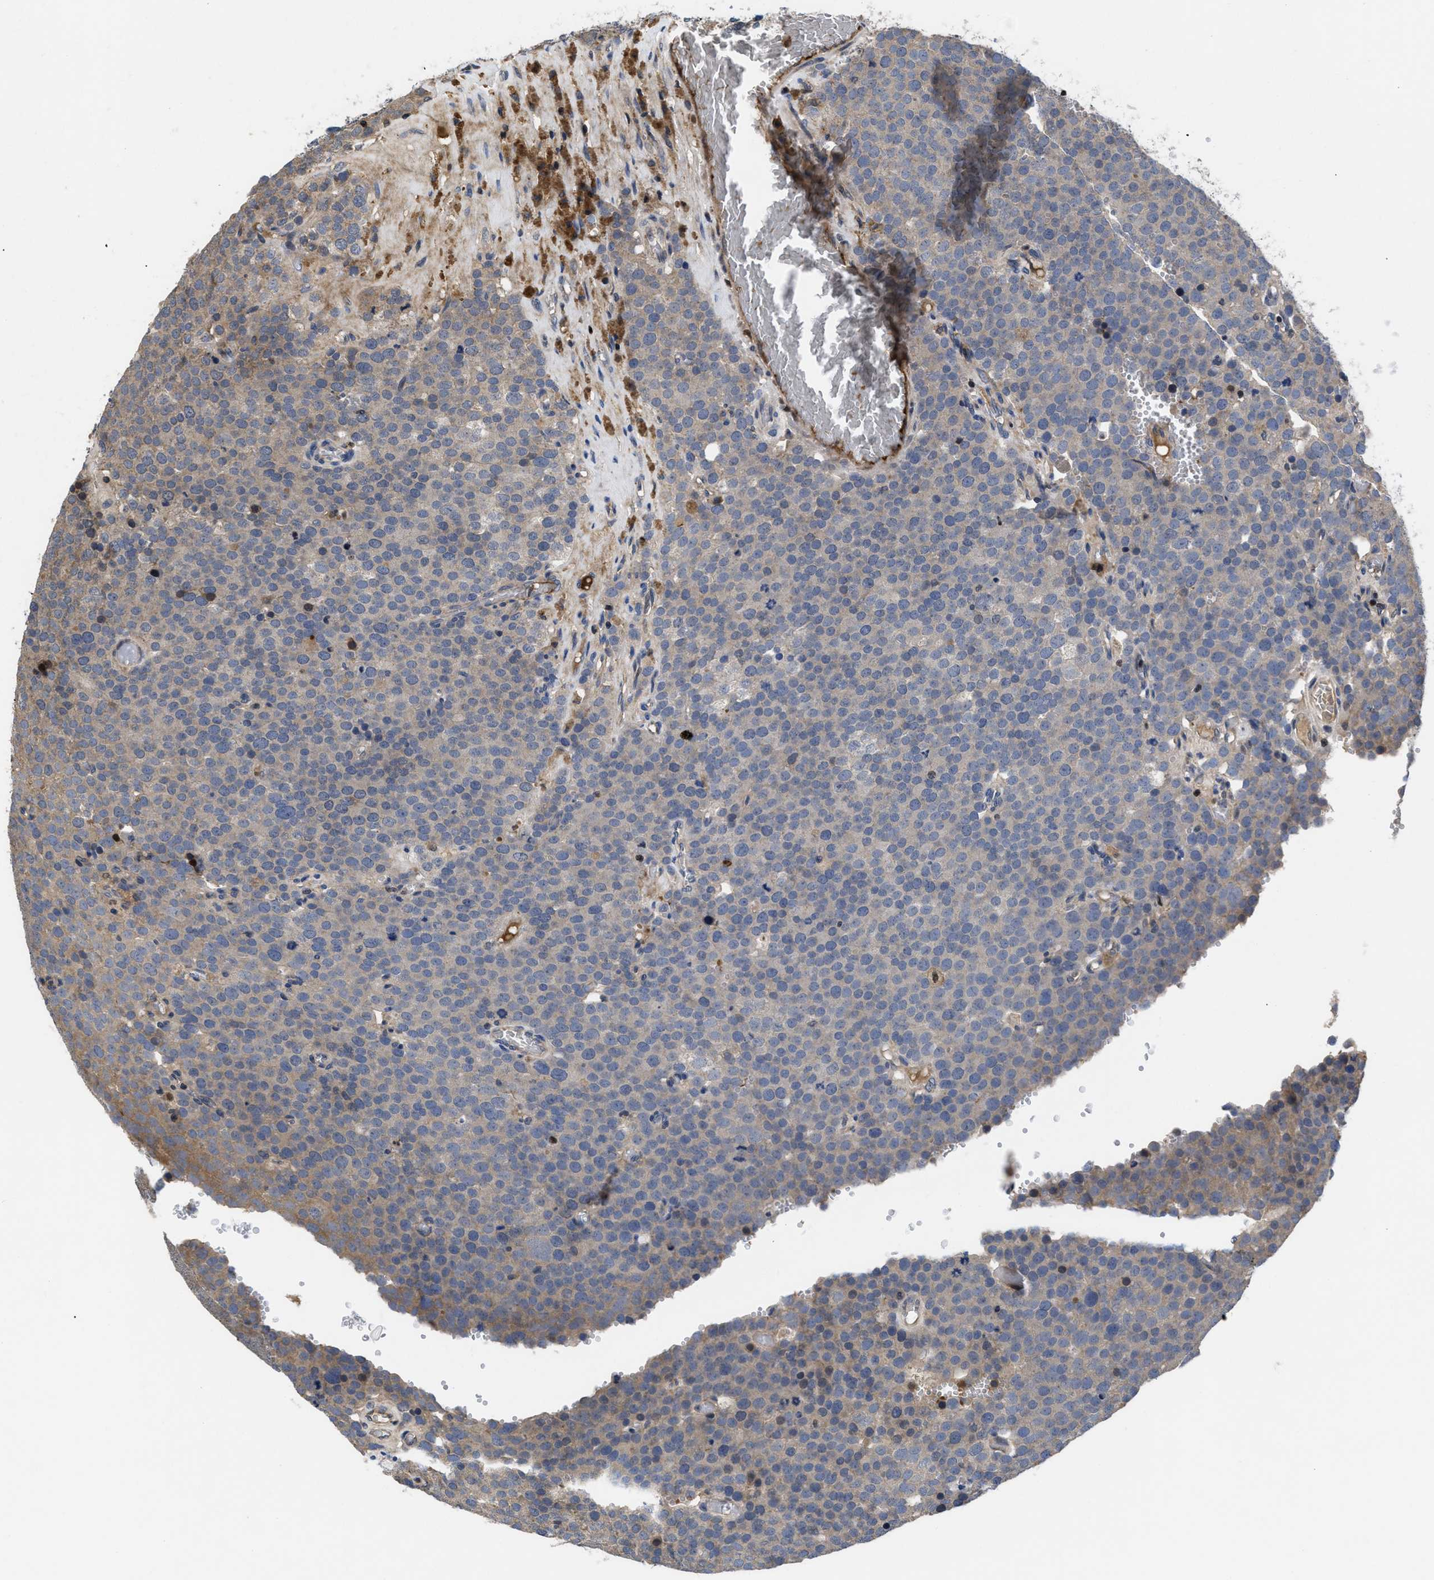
{"staining": {"intensity": "weak", "quantity": "<25%", "location": "cytoplasmic/membranous"}, "tissue": "testis cancer", "cell_type": "Tumor cells", "image_type": "cancer", "snomed": [{"axis": "morphology", "description": "Normal tissue, NOS"}, {"axis": "morphology", "description": "Seminoma, NOS"}, {"axis": "topography", "description": "Testis"}], "caption": "Seminoma (testis) stained for a protein using immunohistochemistry displays no expression tumor cells.", "gene": "FAM200A", "patient": {"sex": "male", "age": 71}}